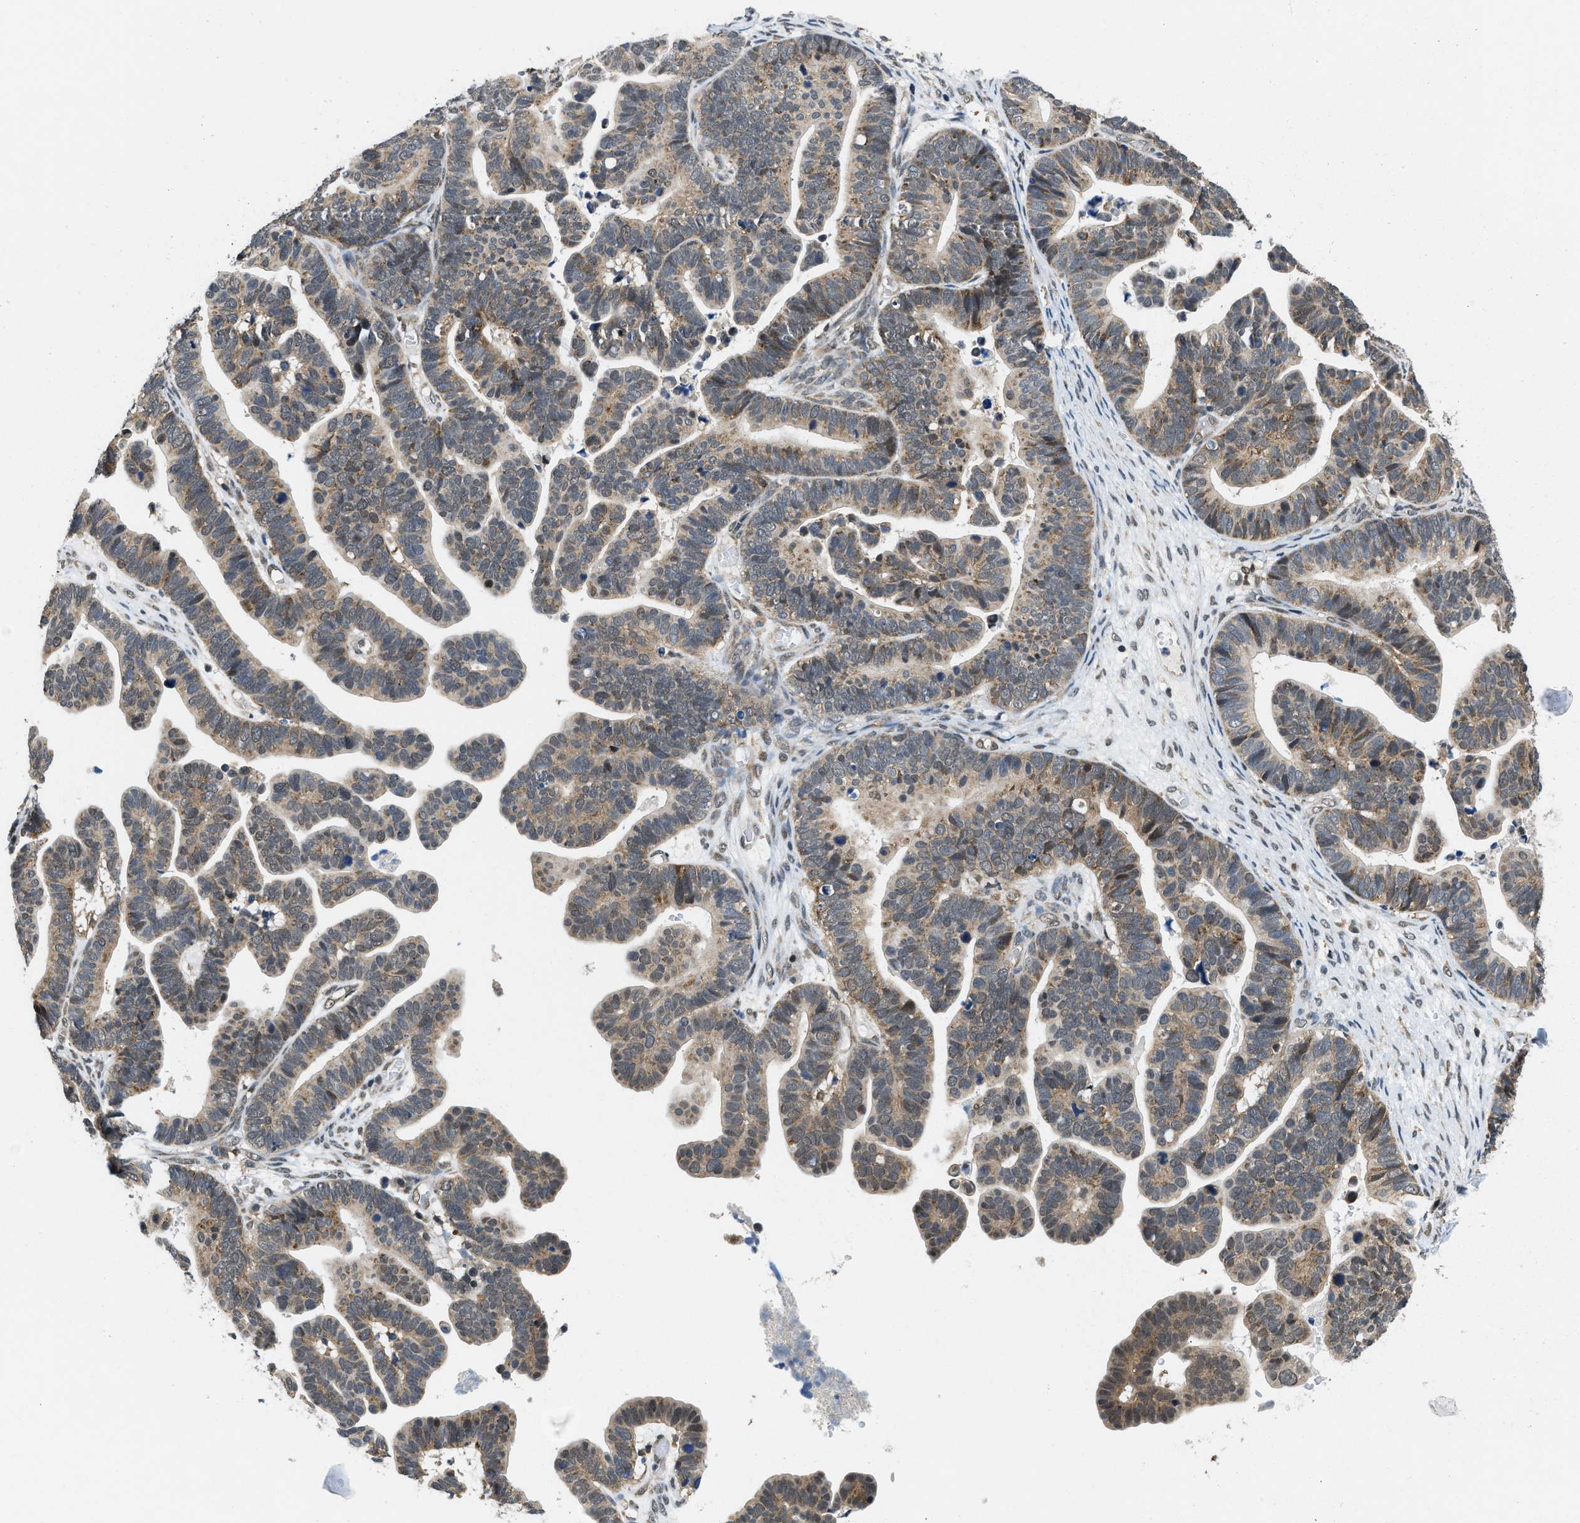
{"staining": {"intensity": "weak", "quantity": ">75%", "location": "cytoplasmic/membranous"}, "tissue": "ovarian cancer", "cell_type": "Tumor cells", "image_type": "cancer", "snomed": [{"axis": "morphology", "description": "Cystadenocarcinoma, serous, NOS"}, {"axis": "topography", "description": "Ovary"}], "caption": "Ovarian serous cystadenocarcinoma tissue displays weak cytoplasmic/membranous positivity in approximately >75% of tumor cells, visualized by immunohistochemistry. (brown staining indicates protein expression, while blue staining denotes nuclei).", "gene": "ATF7IP", "patient": {"sex": "female", "age": 56}}